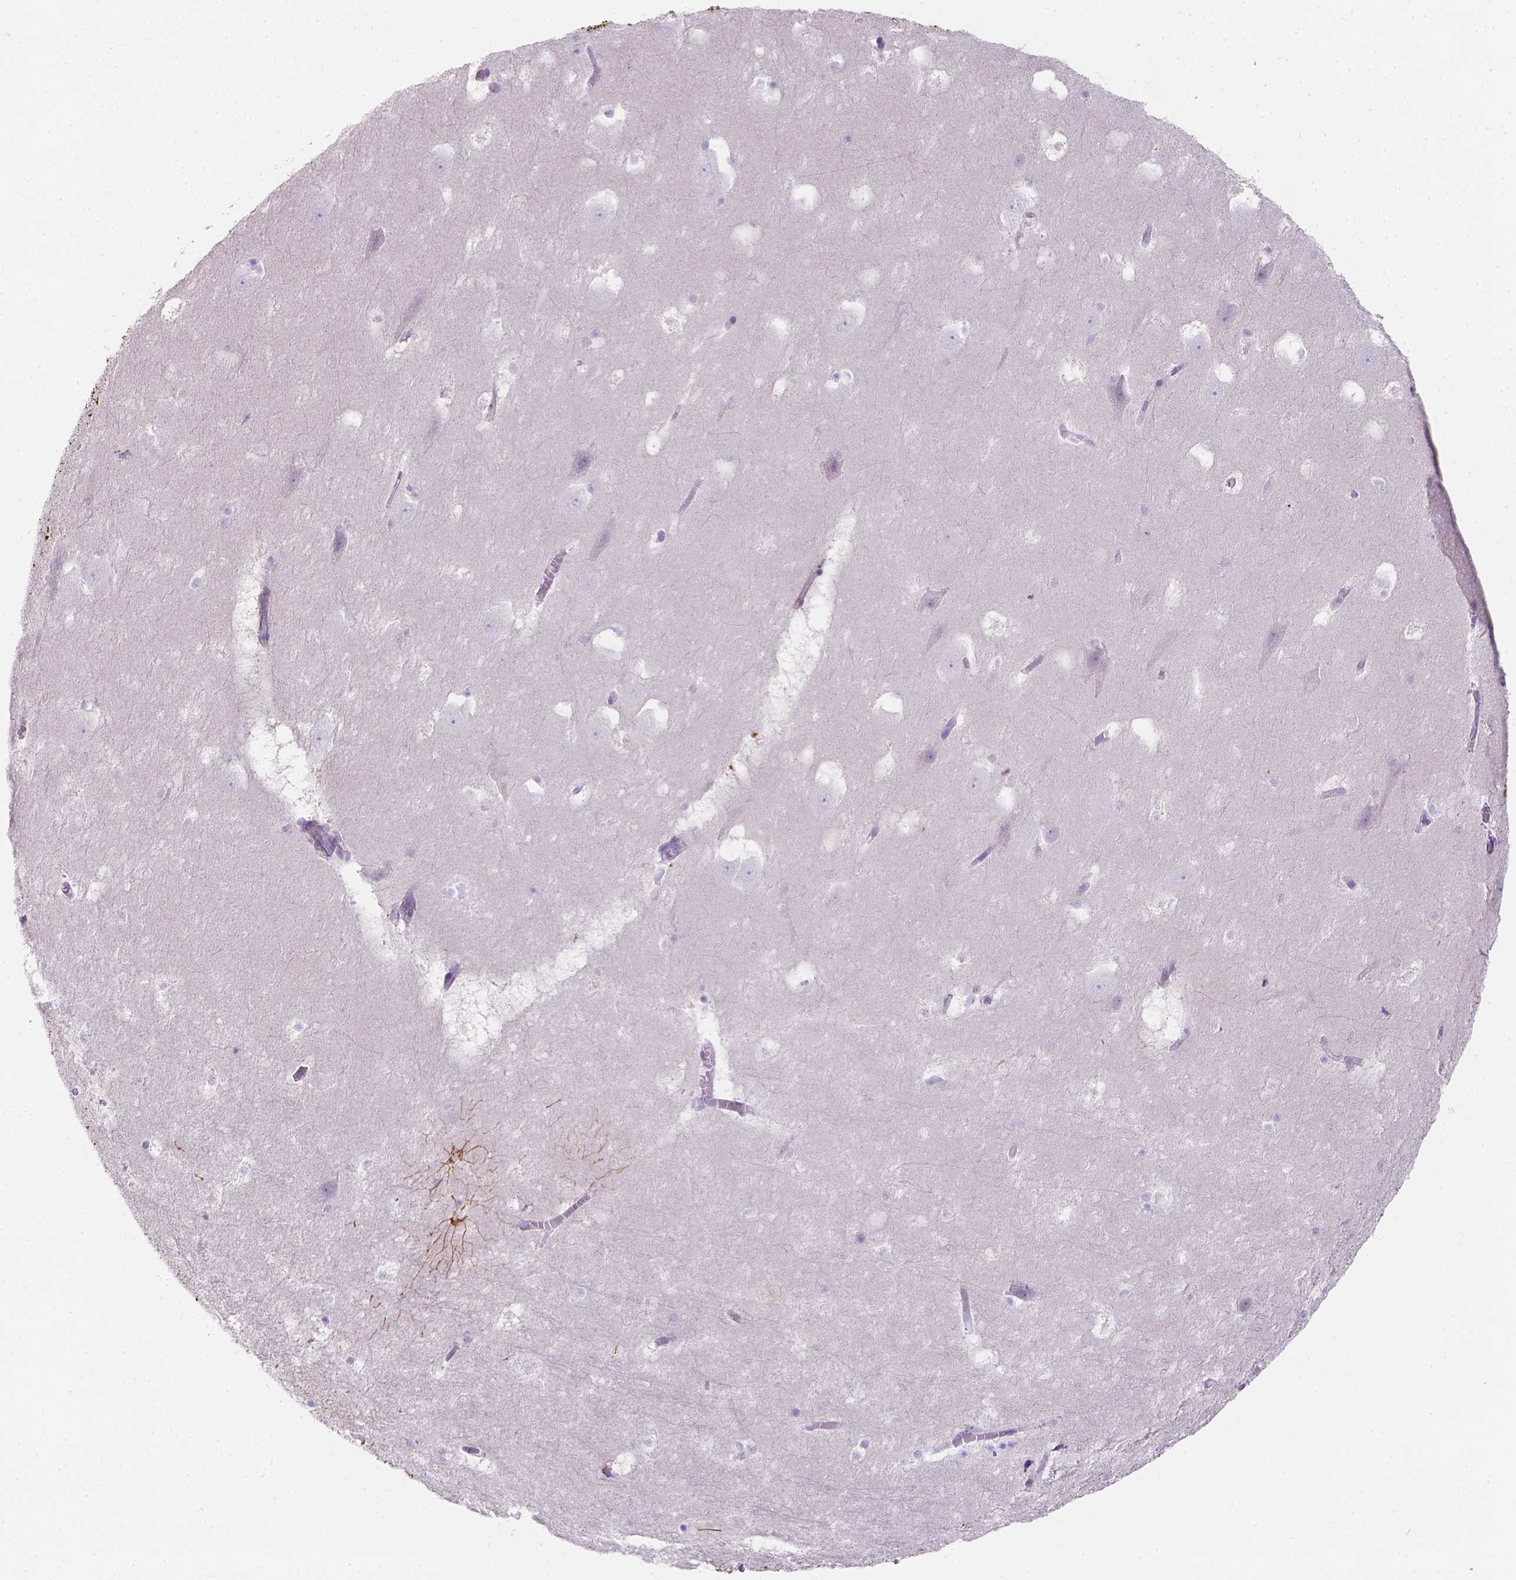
{"staining": {"intensity": "strong", "quantity": "<25%", "location": "cytoplasmic/membranous"}, "tissue": "hippocampus", "cell_type": "Glial cells", "image_type": "normal", "snomed": [{"axis": "morphology", "description": "Normal tissue, NOS"}, {"axis": "topography", "description": "Hippocampus"}], "caption": "Hippocampus stained with DAB (3,3'-diaminobenzidine) IHC shows medium levels of strong cytoplasmic/membranous staining in approximately <25% of glial cells. The staining is performed using DAB (3,3'-diaminobenzidine) brown chromogen to label protein expression. The nuclei are counter-stained blue using hematoxylin.", "gene": "DMWD", "patient": {"sex": "male", "age": 45}}